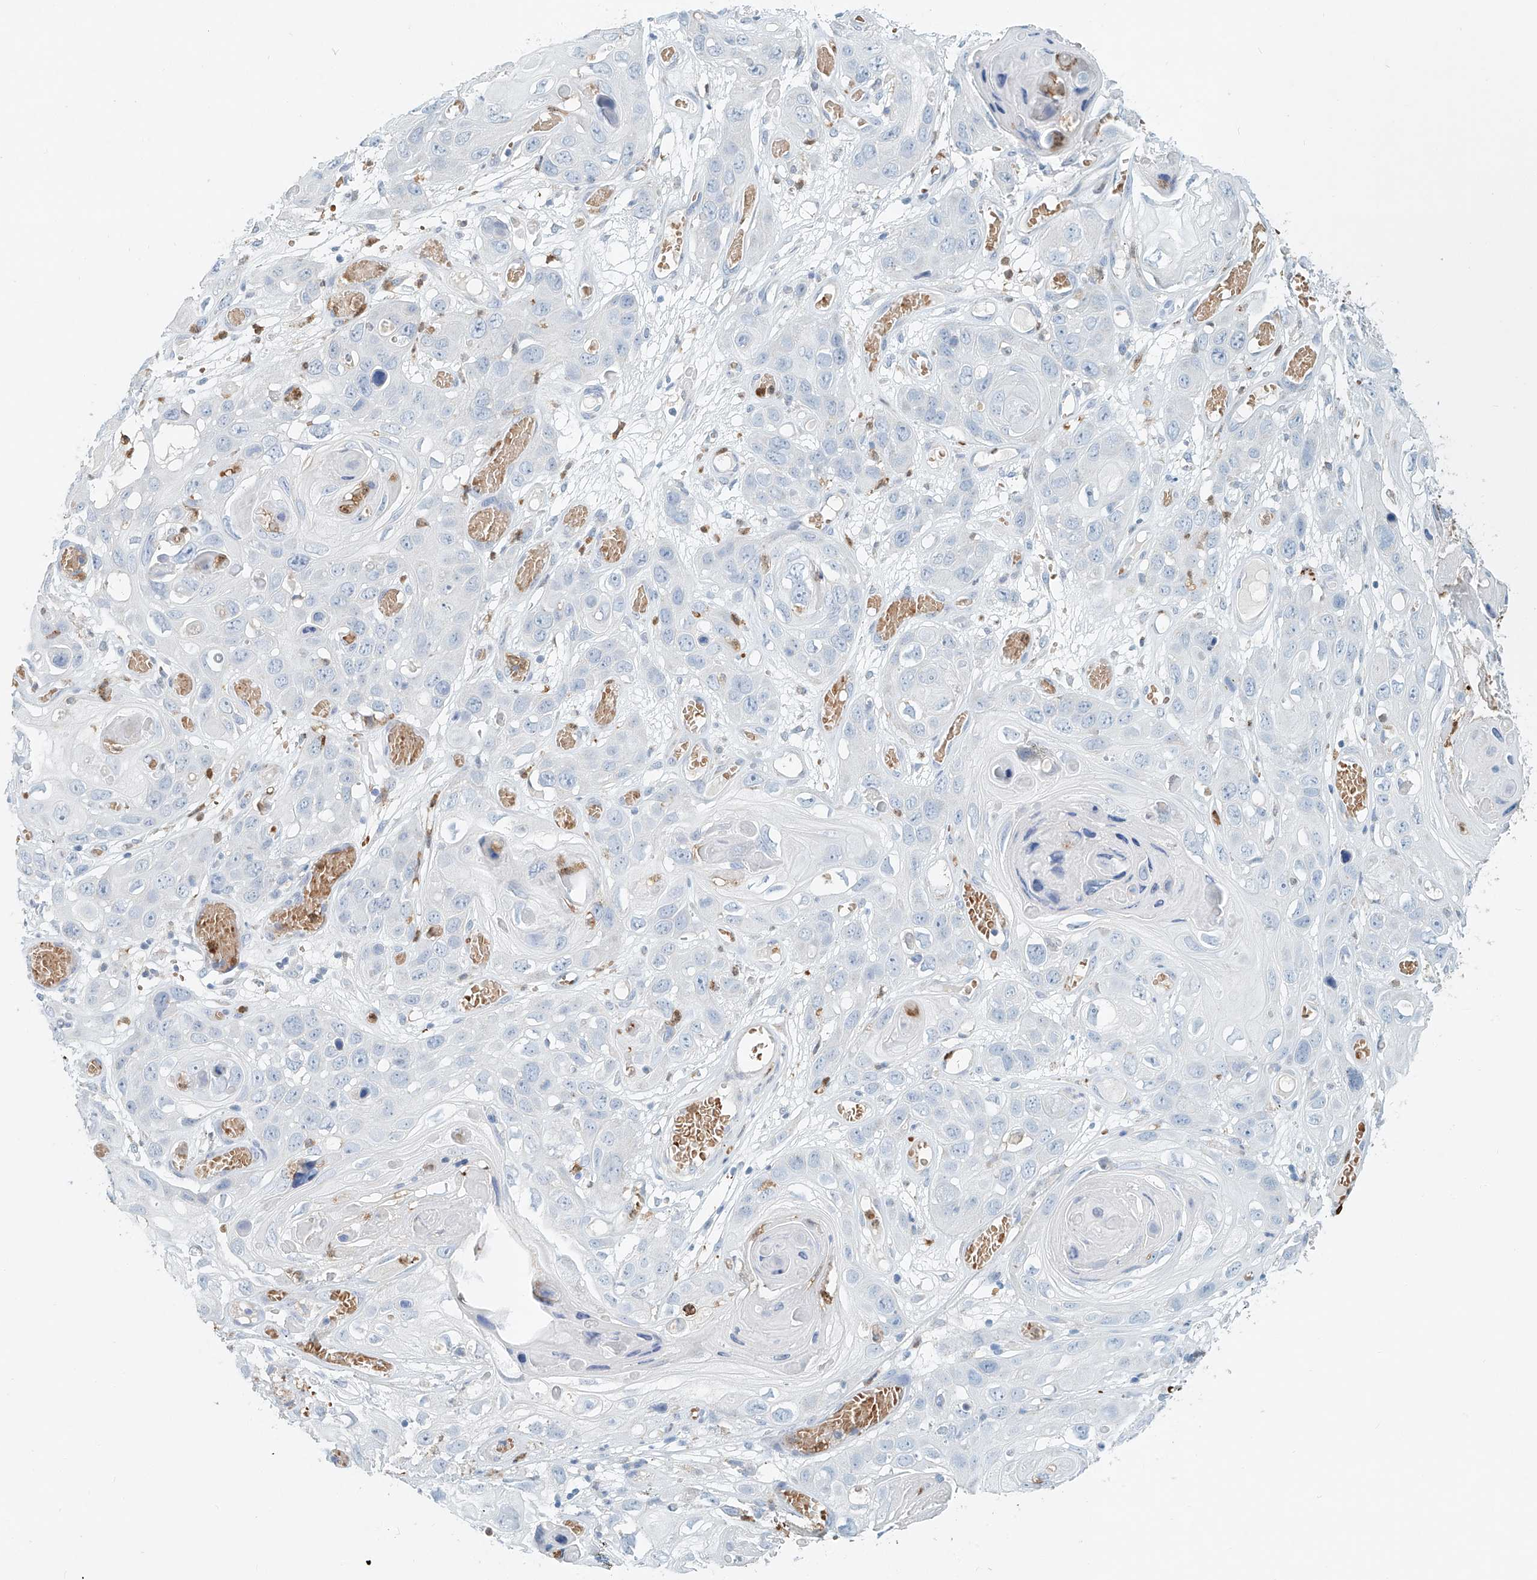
{"staining": {"intensity": "negative", "quantity": "none", "location": "none"}, "tissue": "skin cancer", "cell_type": "Tumor cells", "image_type": "cancer", "snomed": [{"axis": "morphology", "description": "Squamous cell carcinoma, NOS"}, {"axis": "topography", "description": "Skin"}], "caption": "Protein analysis of skin cancer (squamous cell carcinoma) exhibits no significant positivity in tumor cells.", "gene": "PTPRA", "patient": {"sex": "male", "age": 55}}